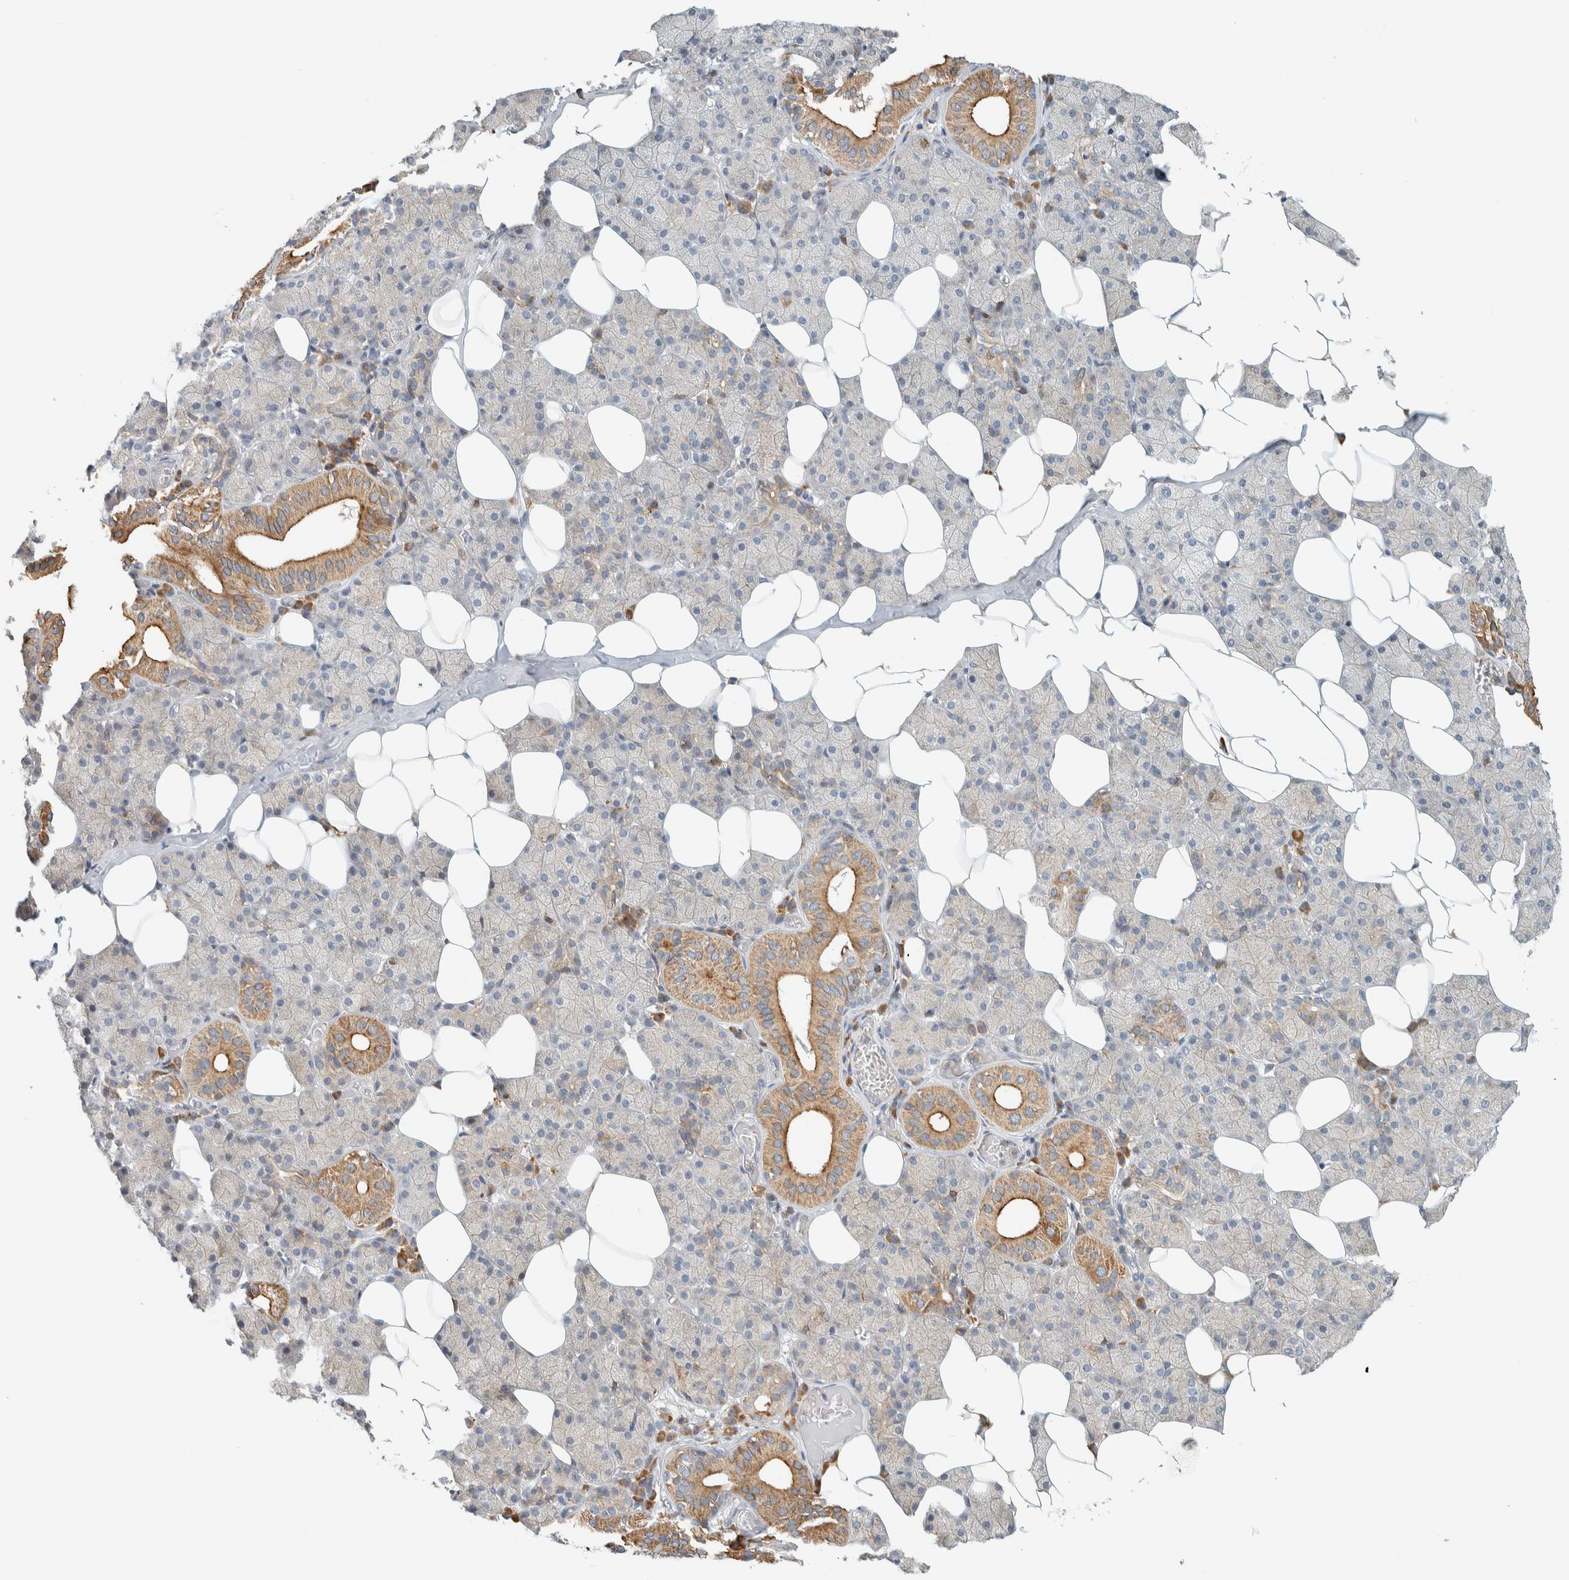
{"staining": {"intensity": "moderate", "quantity": "<25%", "location": "cytoplasmic/membranous"}, "tissue": "salivary gland", "cell_type": "Glandular cells", "image_type": "normal", "snomed": [{"axis": "morphology", "description": "Normal tissue, NOS"}, {"axis": "topography", "description": "Salivary gland"}], "caption": "Immunohistochemistry (DAB) staining of normal human salivary gland displays moderate cytoplasmic/membranous protein positivity in approximately <25% of glandular cells.", "gene": "CCDC57", "patient": {"sex": "female", "age": 33}}